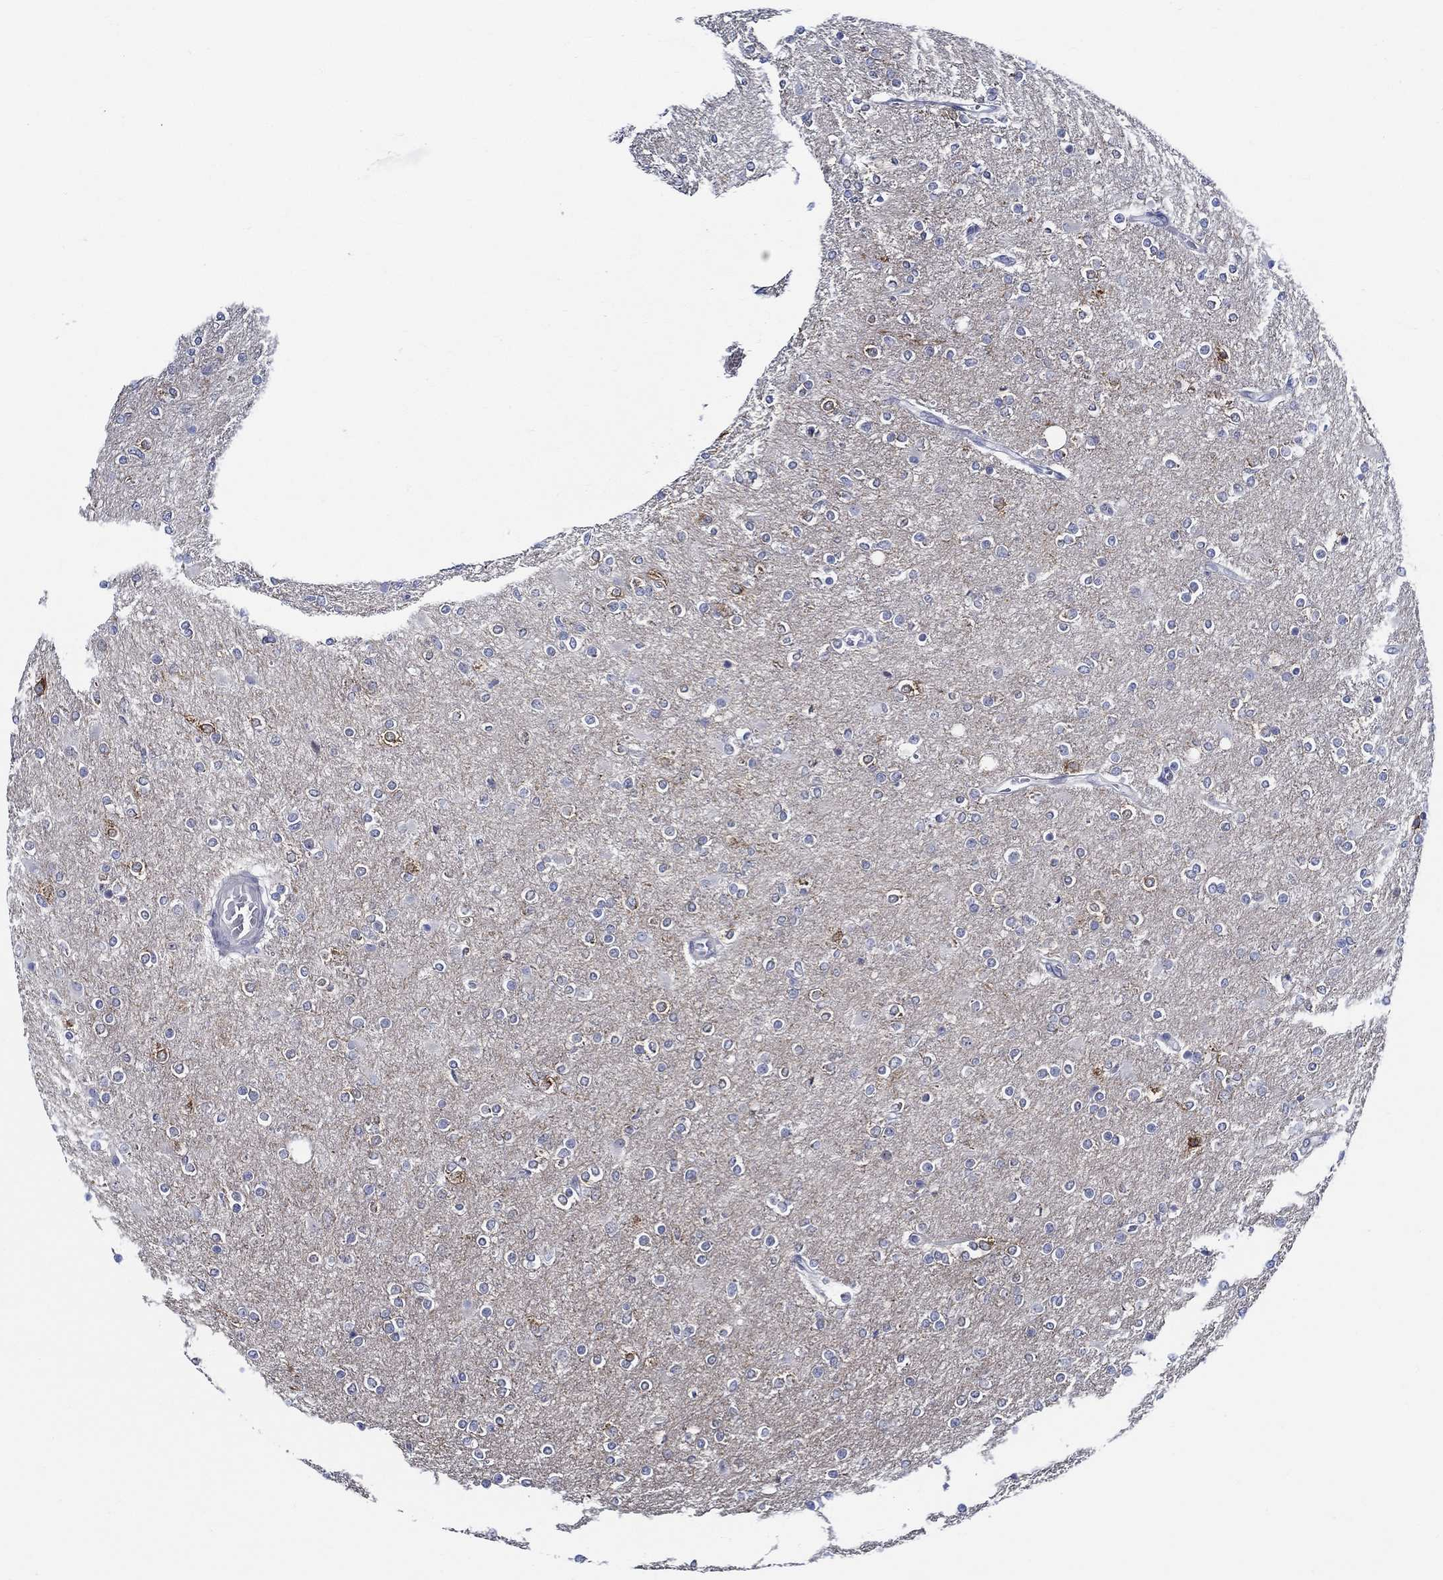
{"staining": {"intensity": "negative", "quantity": "none", "location": "none"}, "tissue": "glioma", "cell_type": "Tumor cells", "image_type": "cancer", "snomed": [{"axis": "morphology", "description": "Glioma, malignant, High grade"}, {"axis": "topography", "description": "Cerebral cortex"}], "caption": "Tumor cells are negative for brown protein staining in glioma. (Immunohistochemistry, brightfield microscopy, high magnification).", "gene": "C8orf48", "patient": {"sex": "male", "age": 70}}